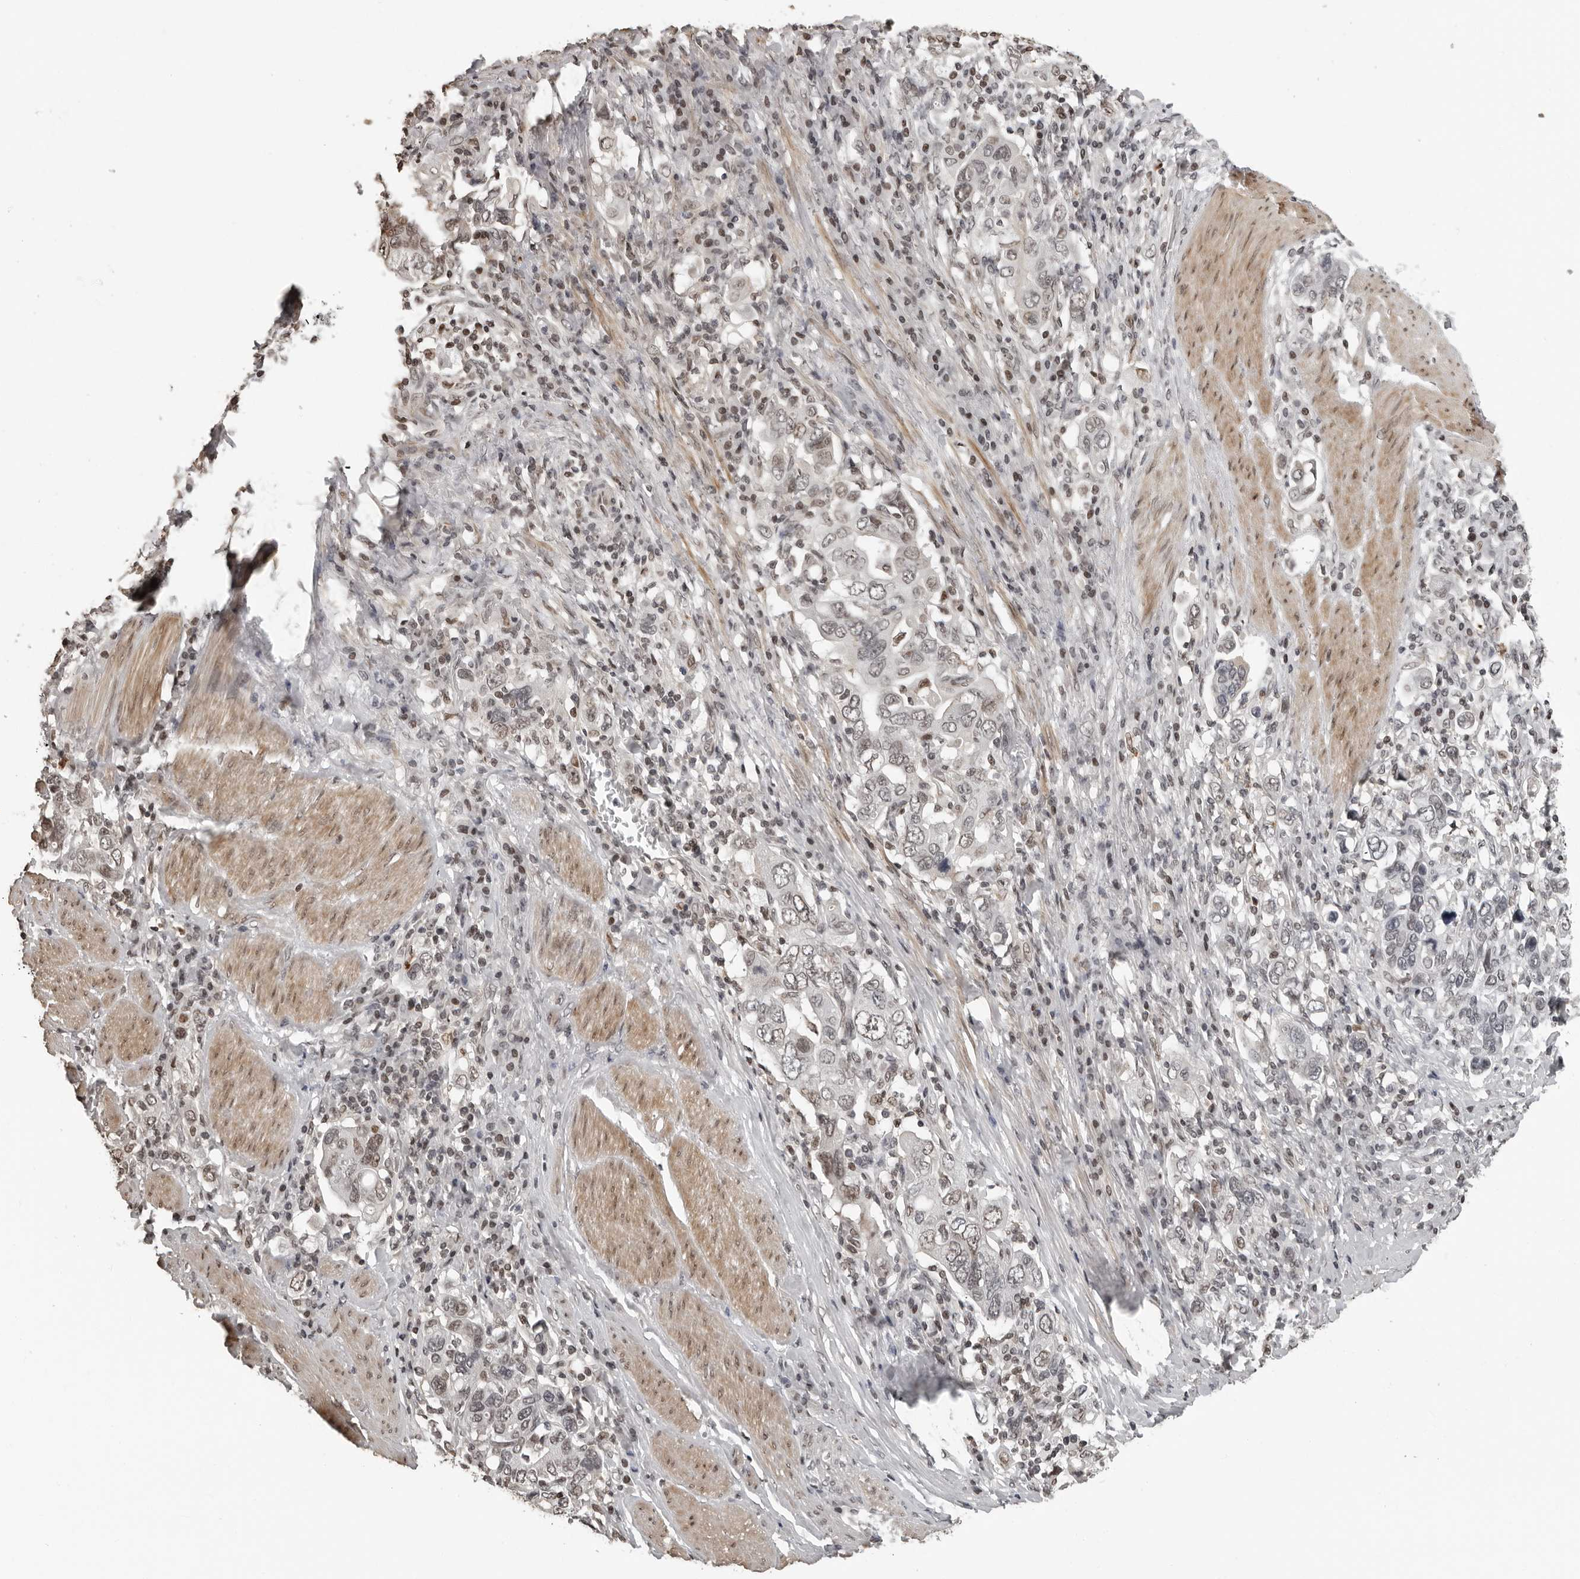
{"staining": {"intensity": "weak", "quantity": "25%-75%", "location": "nuclear"}, "tissue": "stomach cancer", "cell_type": "Tumor cells", "image_type": "cancer", "snomed": [{"axis": "morphology", "description": "Adenocarcinoma, NOS"}, {"axis": "topography", "description": "Stomach, upper"}], "caption": "Brown immunohistochemical staining in adenocarcinoma (stomach) reveals weak nuclear positivity in about 25%-75% of tumor cells. (DAB (3,3'-diaminobenzidine) IHC with brightfield microscopy, high magnification).", "gene": "ORC1", "patient": {"sex": "male", "age": 62}}